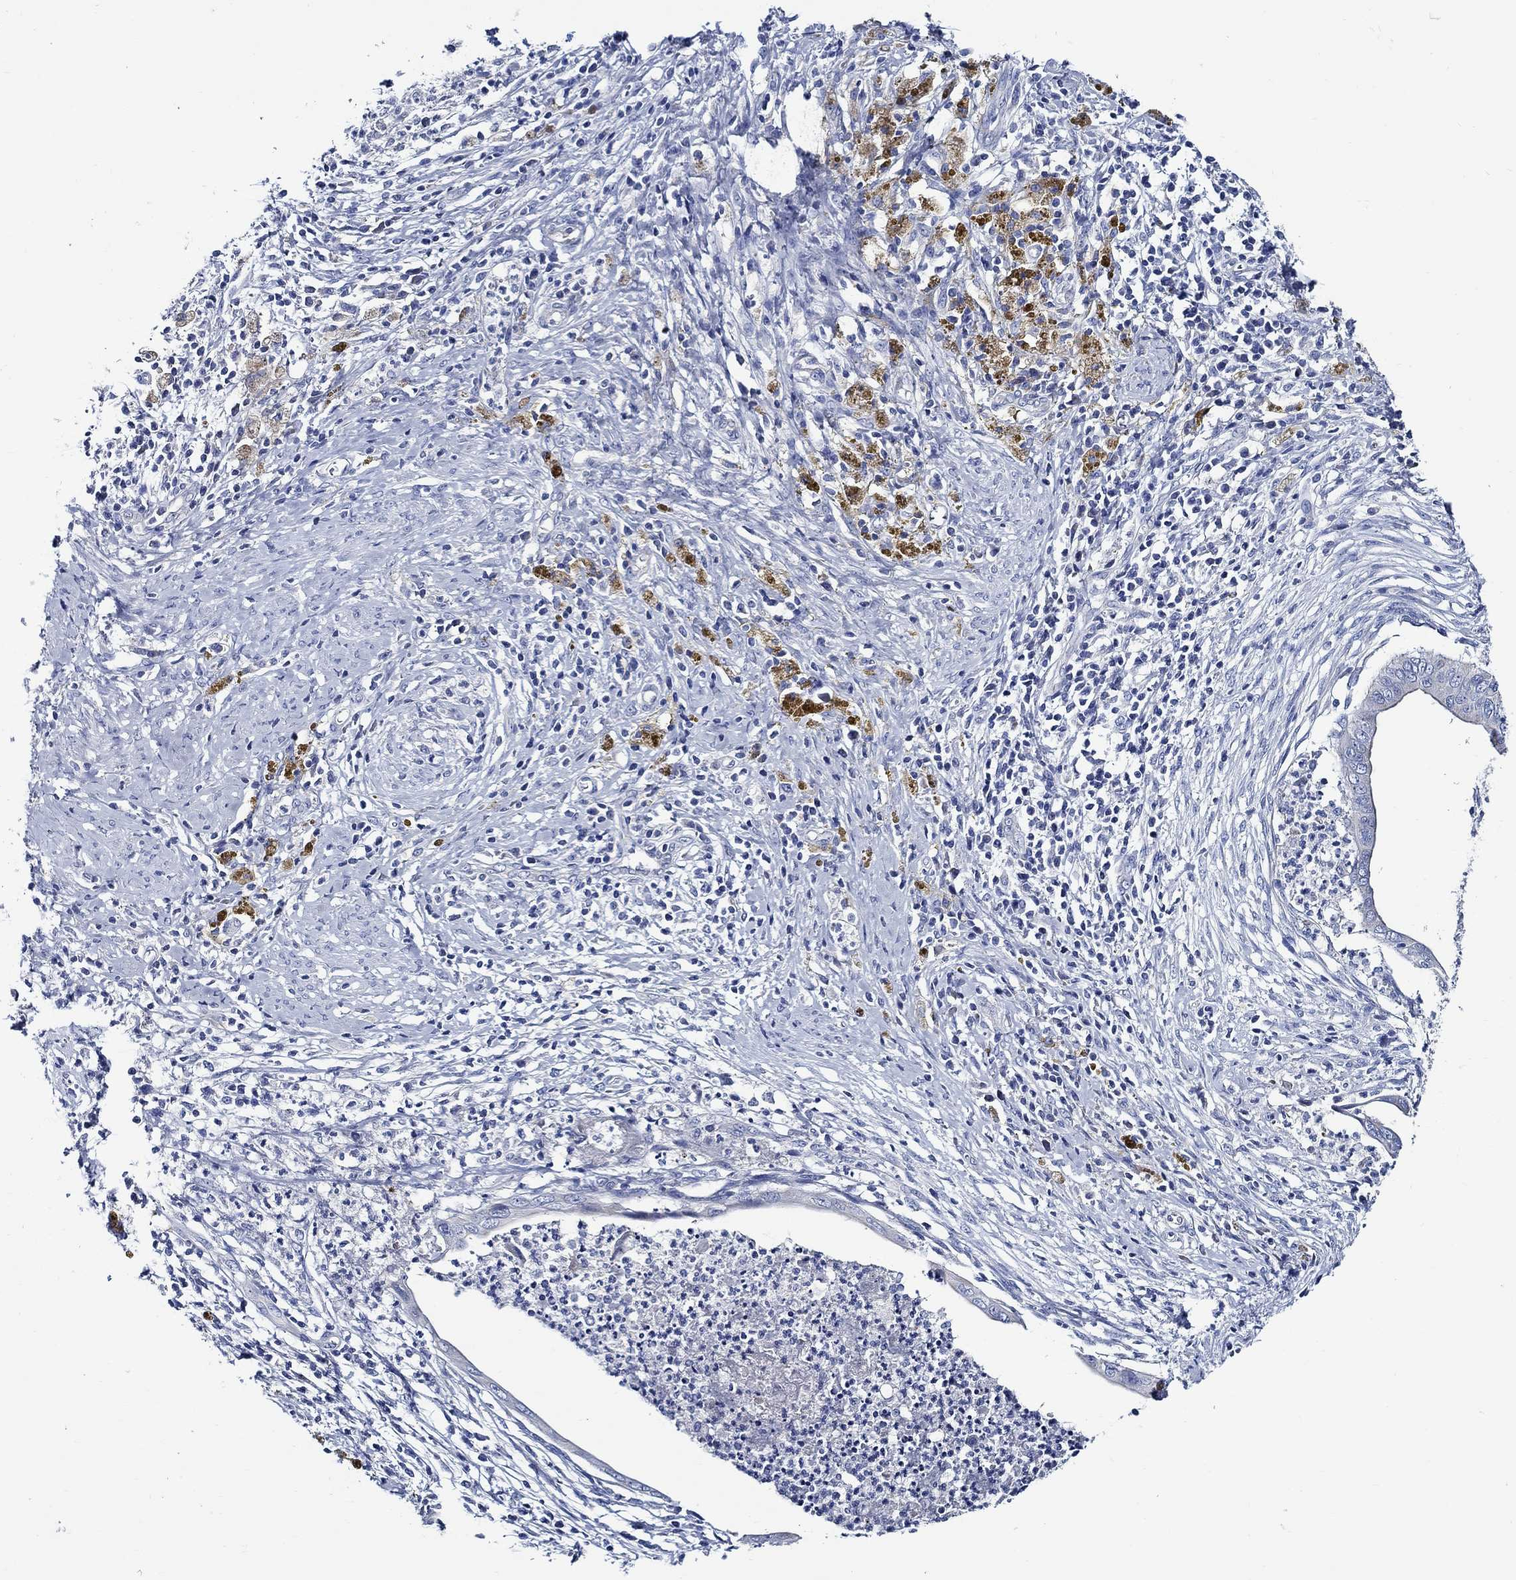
{"staining": {"intensity": "negative", "quantity": "none", "location": "none"}, "tissue": "cervical cancer", "cell_type": "Tumor cells", "image_type": "cancer", "snomed": [{"axis": "morphology", "description": "Adenocarcinoma, NOS"}, {"axis": "topography", "description": "Cervix"}], "caption": "IHC image of neoplastic tissue: adenocarcinoma (cervical) stained with DAB displays no significant protein staining in tumor cells. (Brightfield microscopy of DAB (3,3'-diaminobenzidine) immunohistochemistry (IHC) at high magnification).", "gene": "SKOR1", "patient": {"sex": "female", "age": 42}}